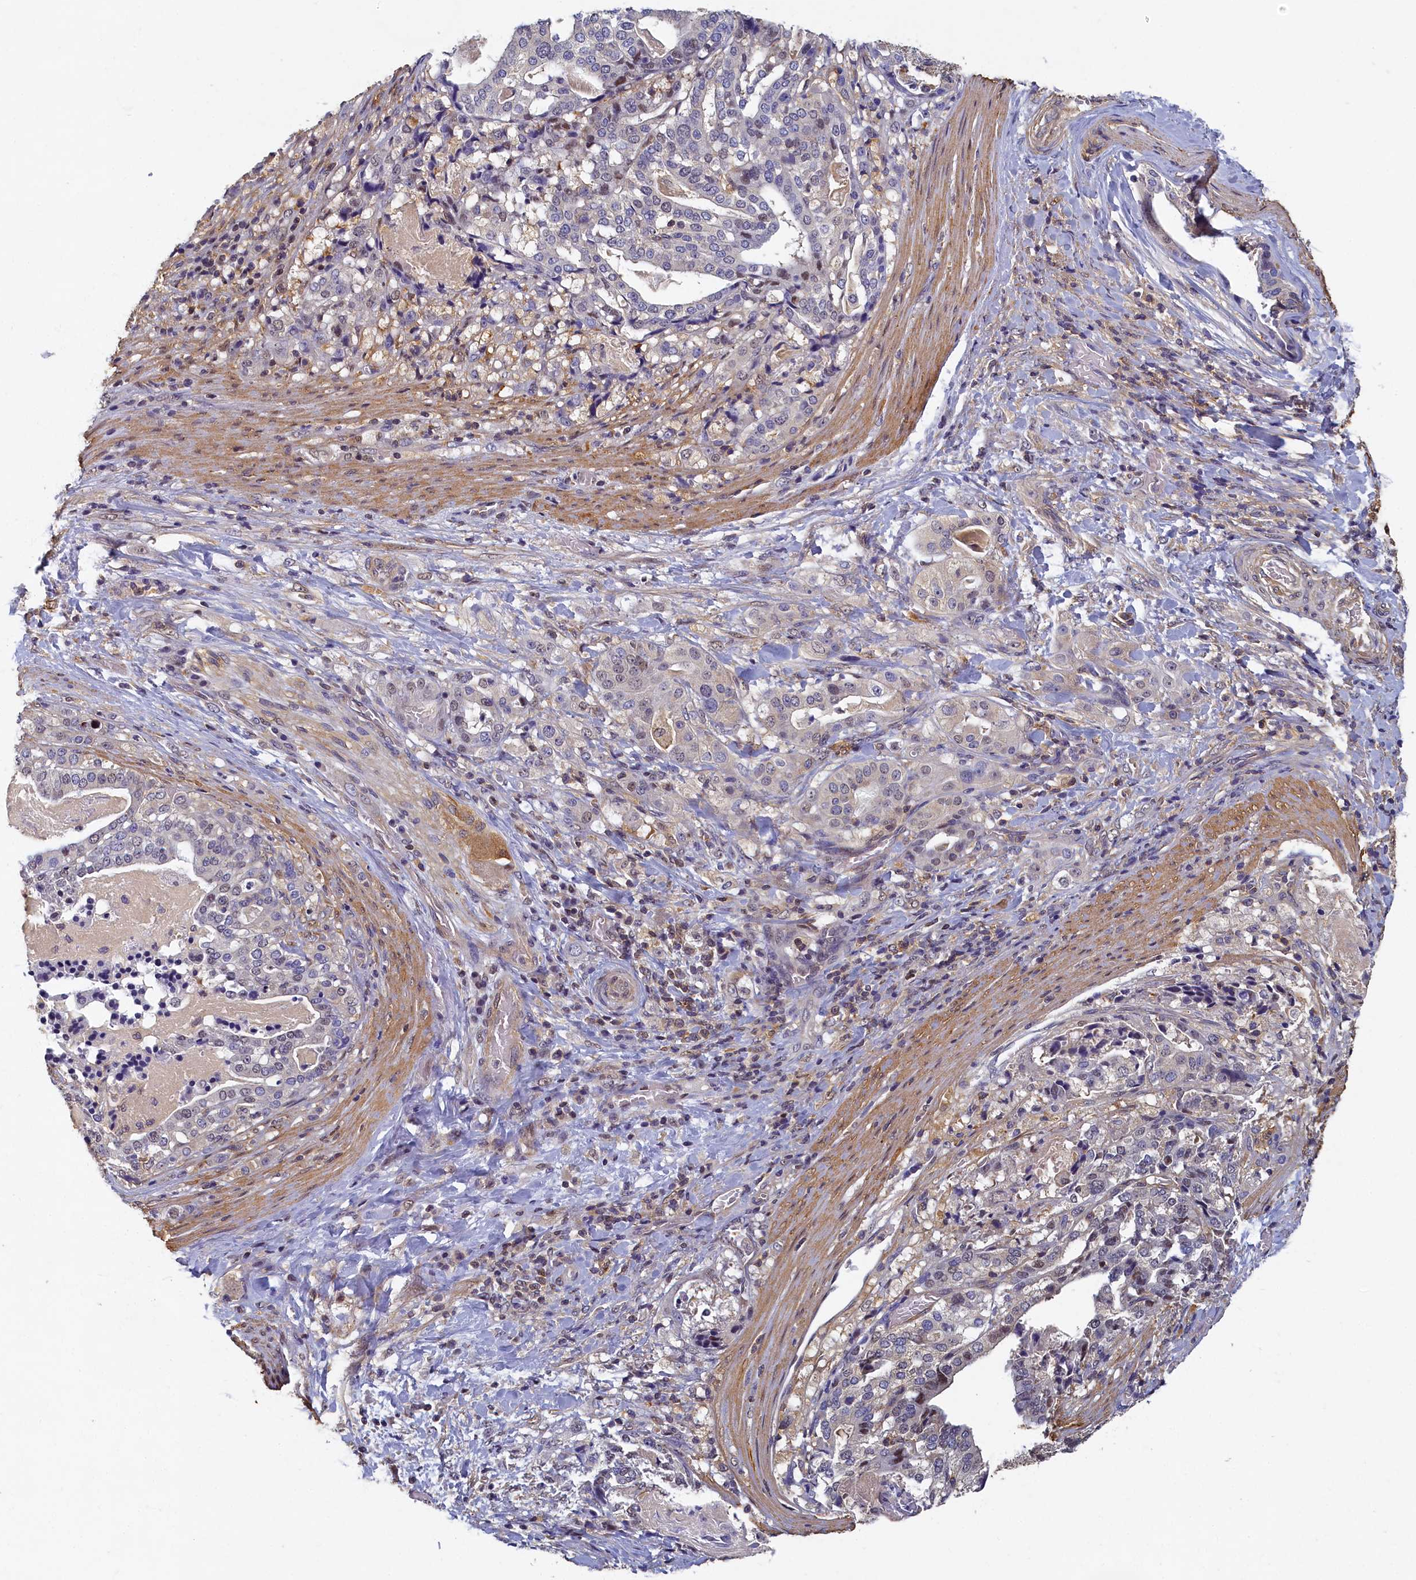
{"staining": {"intensity": "weak", "quantity": "<25%", "location": "nuclear"}, "tissue": "stomach cancer", "cell_type": "Tumor cells", "image_type": "cancer", "snomed": [{"axis": "morphology", "description": "Adenocarcinoma, NOS"}, {"axis": "topography", "description": "Stomach"}], "caption": "A high-resolution image shows IHC staining of adenocarcinoma (stomach), which demonstrates no significant staining in tumor cells.", "gene": "TBCB", "patient": {"sex": "male", "age": 48}}